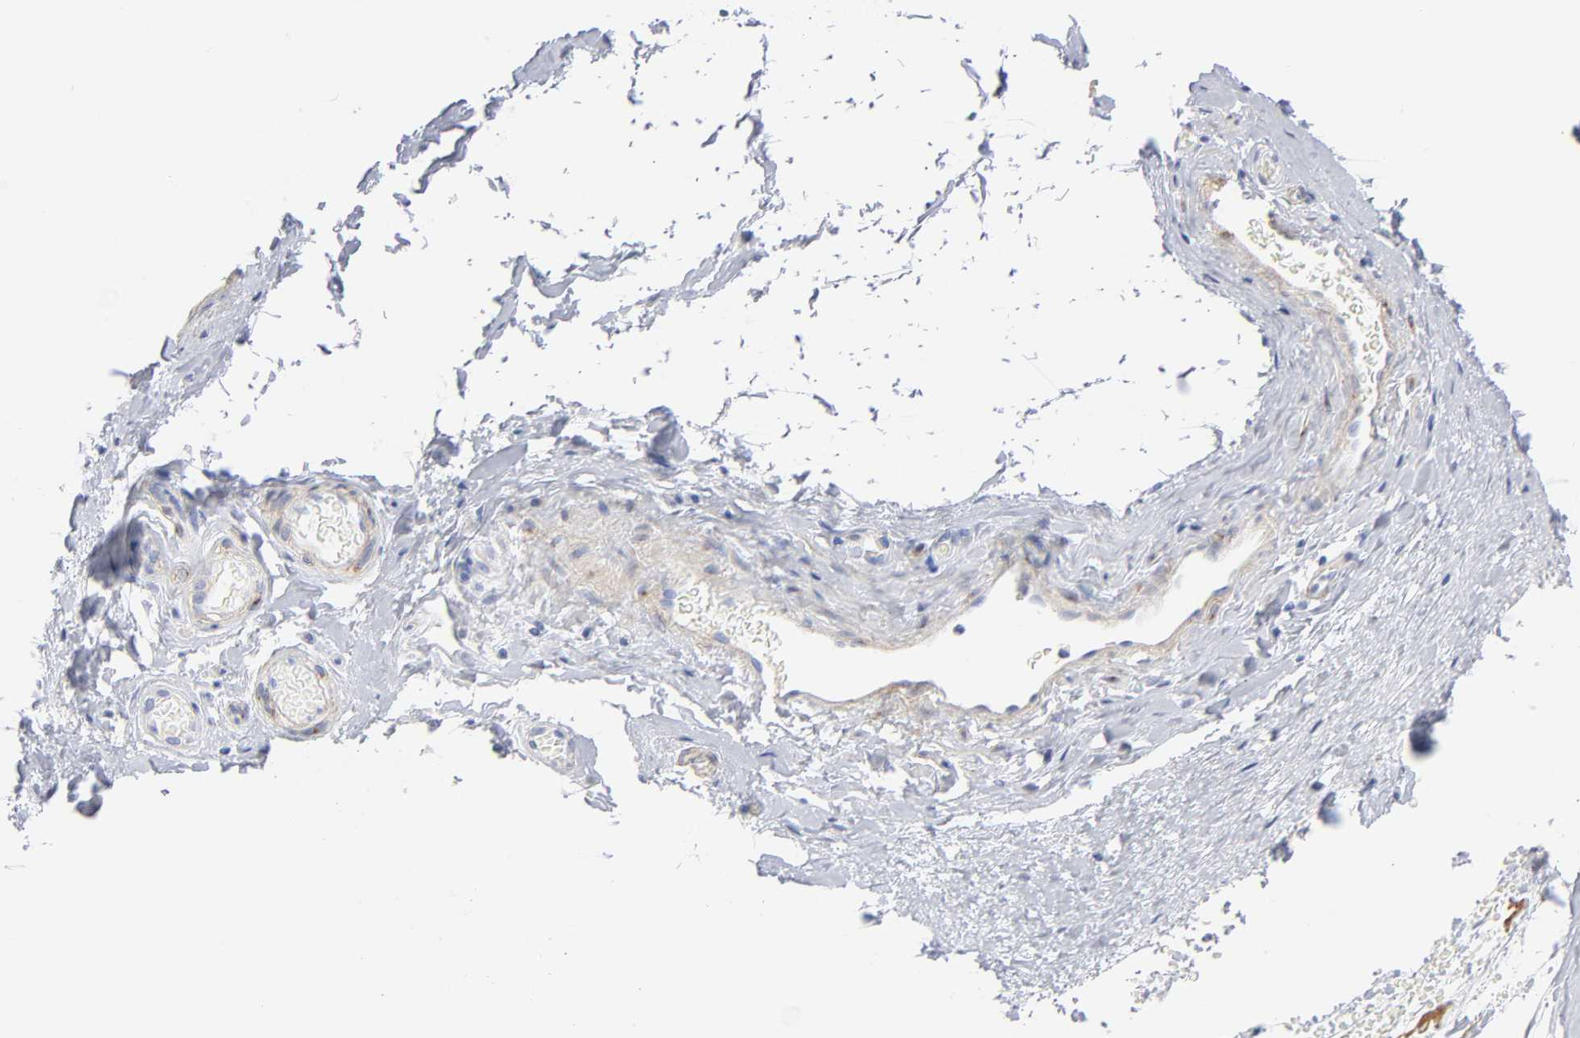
{"staining": {"intensity": "negative", "quantity": "none", "location": "none"}, "tissue": "nasopharynx", "cell_type": "Respiratory epithelial cells", "image_type": "normal", "snomed": [{"axis": "morphology", "description": "Normal tissue, NOS"}, {"axis": "topography", "description": "Nasopharynx"}], "caption": "IHC histopathology image of unremarkable nasopharynx: nasopharynx stained with DAB (3,3'-diaminobenzidine) displays no significant protein staining in respiratory epithelial cells. (Brightfield microscopy of DAB immunohistochemistry at high magnification).", "gene": "AGTR1", "patient": {"sex": "male", "age": 56}}